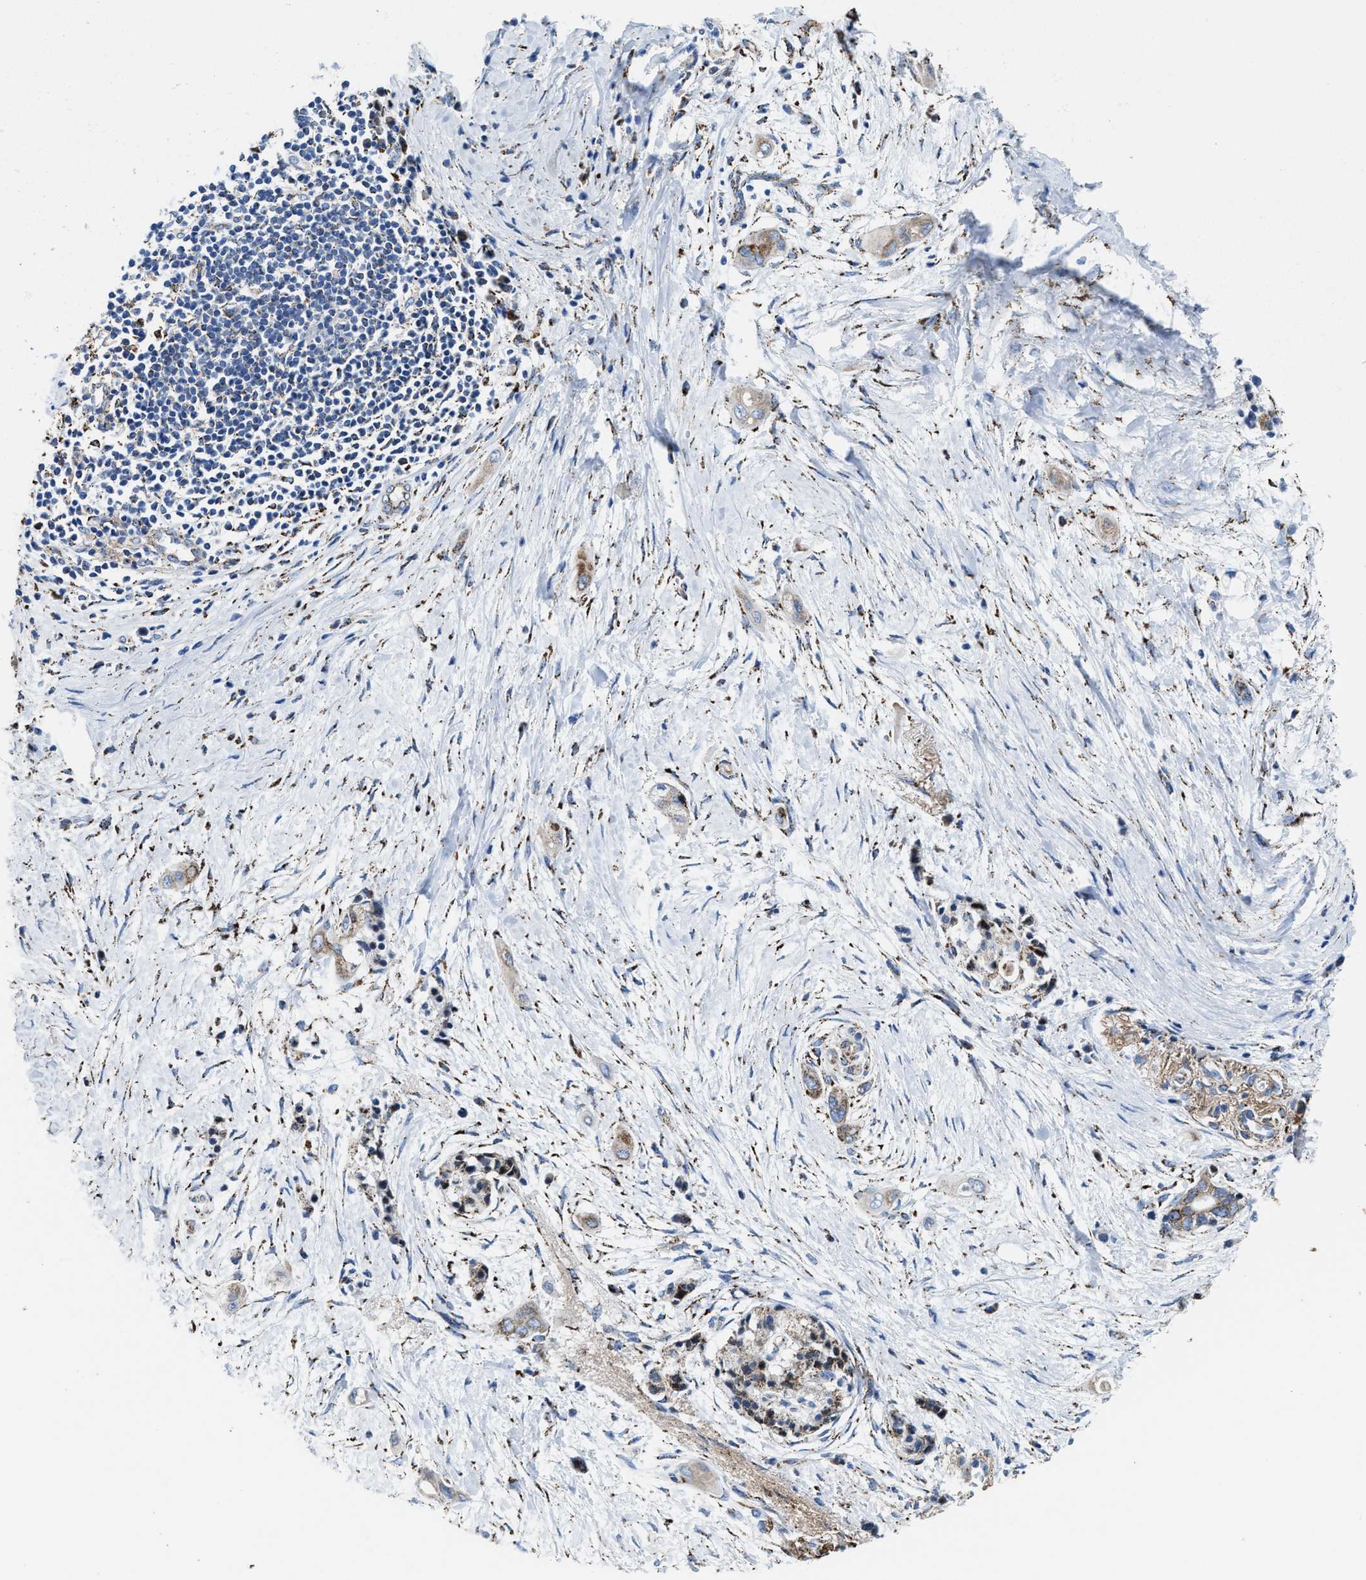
{"staining": {"intensity": "strong", "quantity": "25%-75%", "location": "cytoplasmic/membranous"}, "tissue": "pancreatic cancer", "cell_type": "Tumor cells", "image_type": "cancer", "snomed": [{"axis": "morphology", "description": "Adenocarcinoma, NOS"}, {"axis": "topography", "description": "Pancreas"}], "caption": "Protein staining exhibits strong cytoplasmic/membranous staining in about 25%-75% of tumor cells in adenocarcinoma (pancreatic).", "gene": "ALDH1B1", "patient": {"sex": "male", "age": 59}}